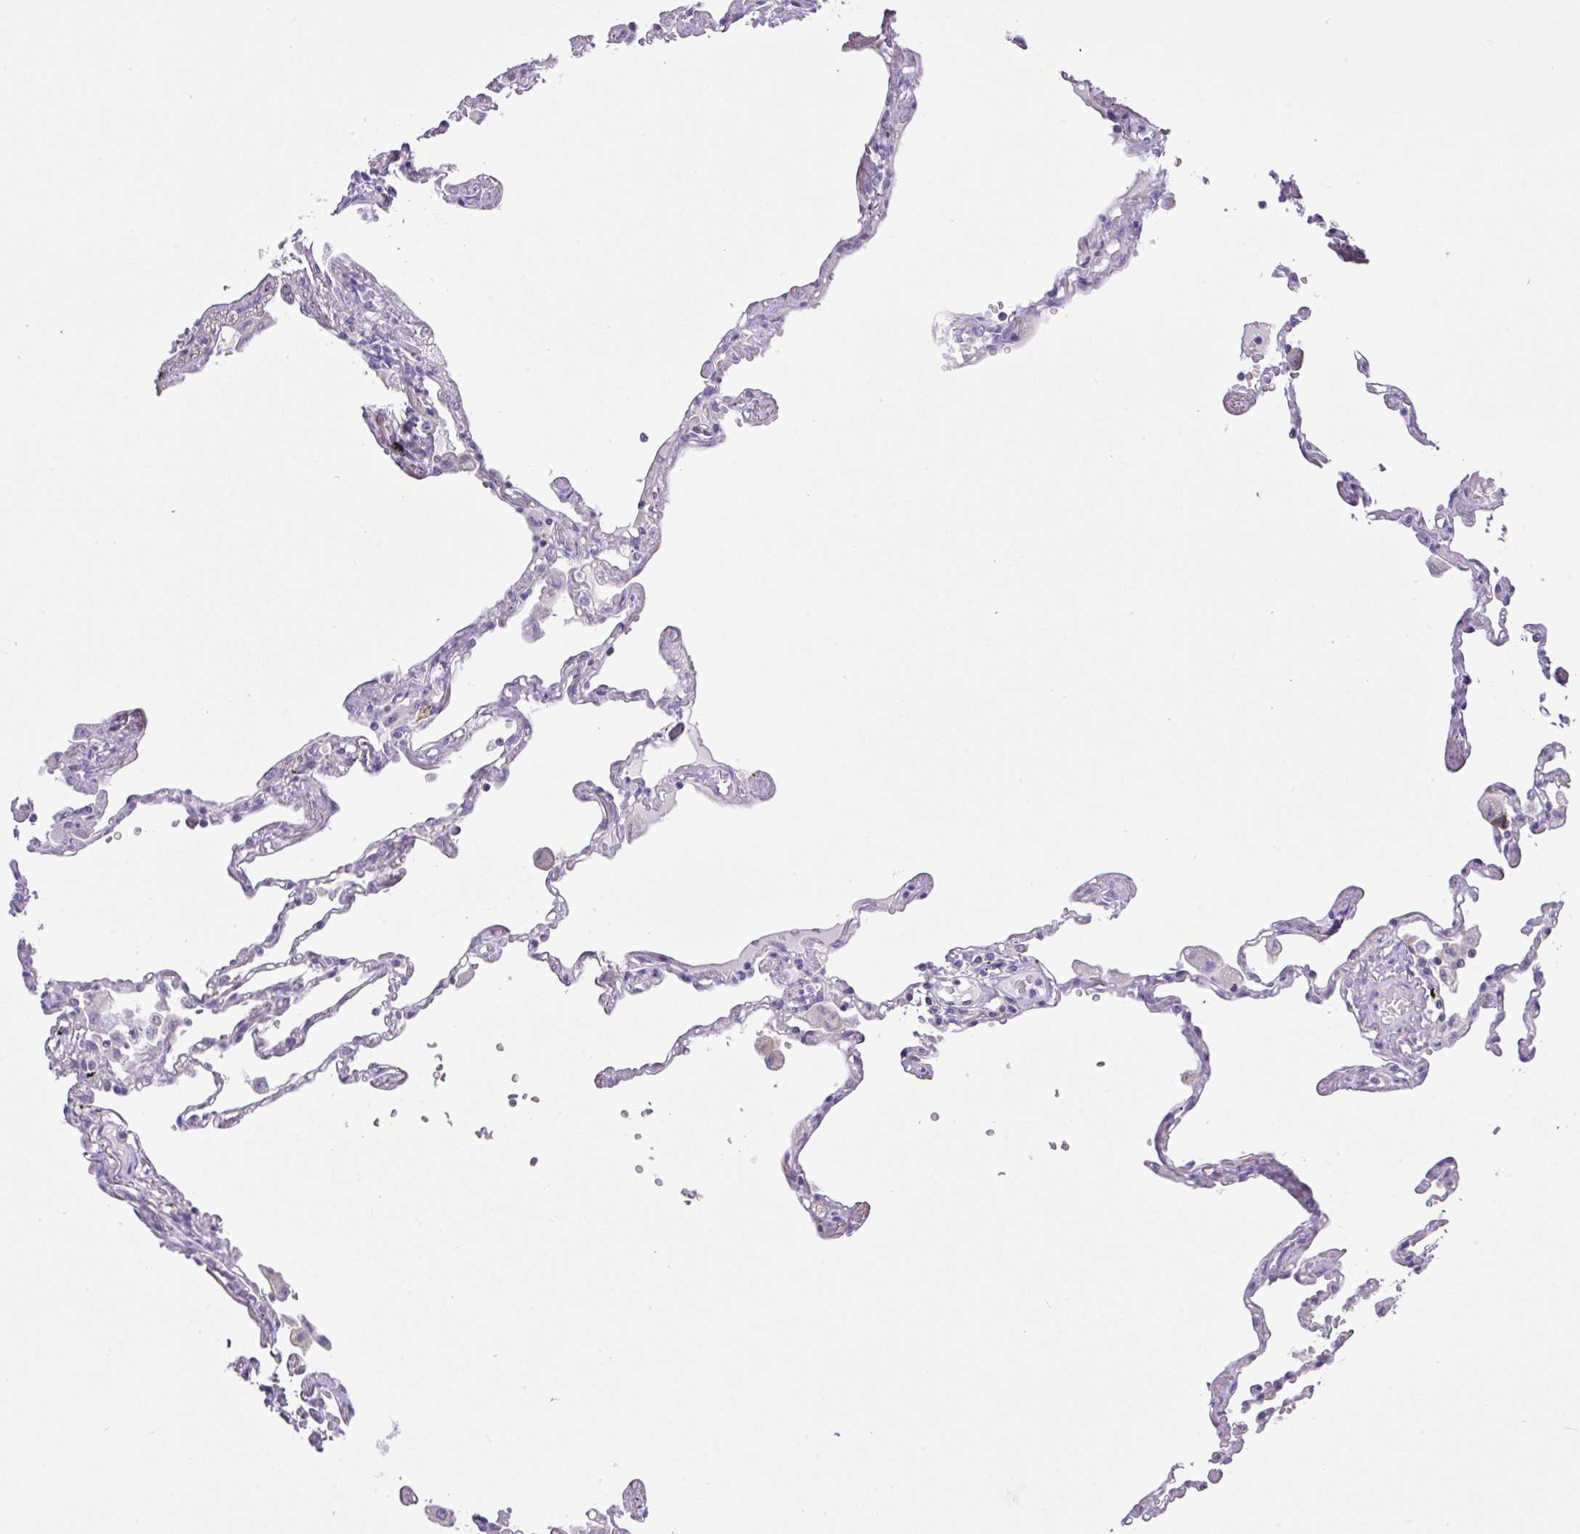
{"staining": {"intensity": "negative", "quantity": "none", "location": "none"}, "tissue": "lung", "cell_type": "Alveolar cells", "image_type": "normal", "snomed": [{"axis": "morphology", "description": "Normal tissue, NOS"}, {"axis": "topography", "description": "Lung"}], "caption": "Lung stained for a protein using immunohistochemistry (IHC) displays no expression alveolar cells.", "gene": "CAMK2A", "patient": {"sex": "female", "age": 67}}